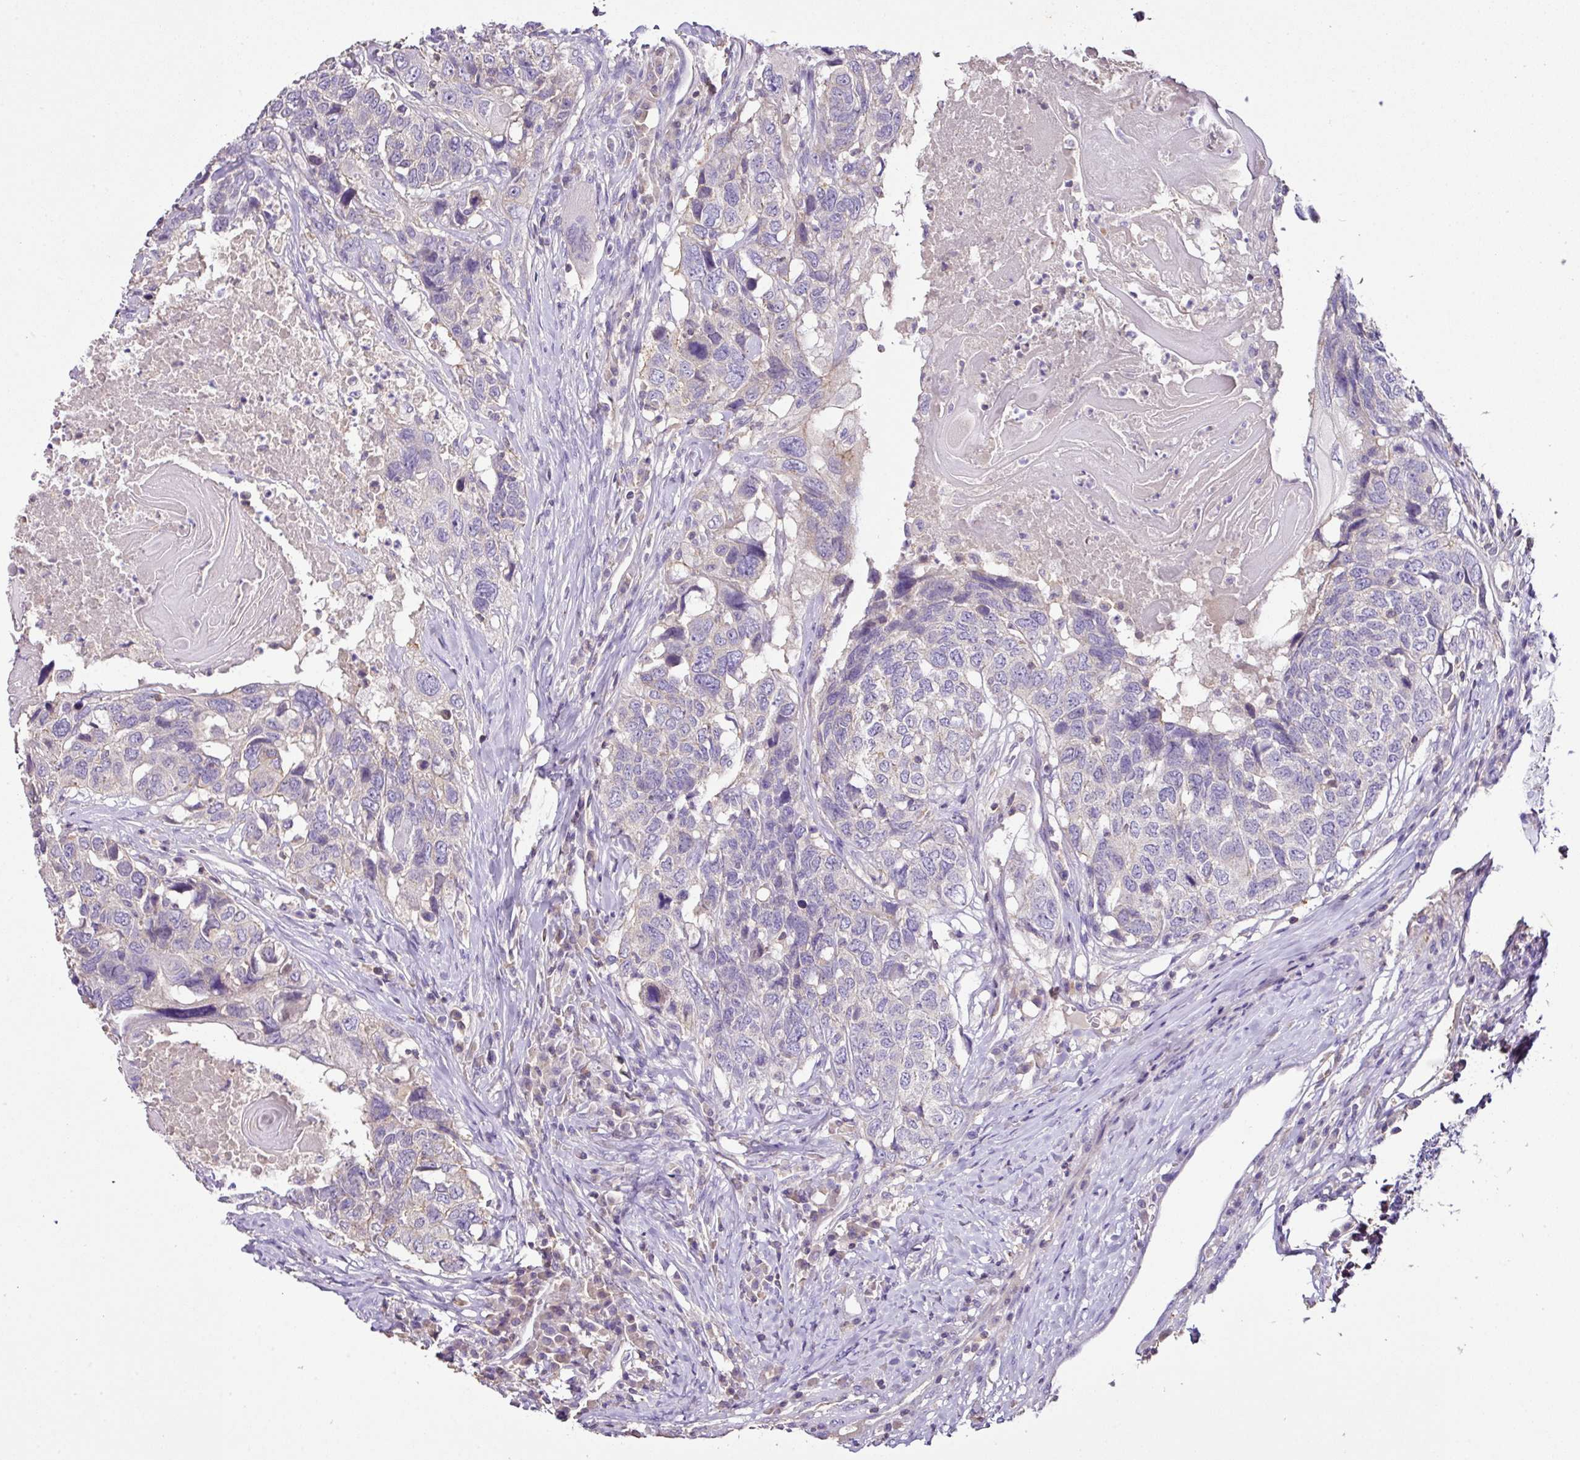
{"staining": {"intensity": "negative", "quantity": "none", "location": "none"}, "tissue": "head and neck cancer", "cell_type": "Tumor cells", "image_type": "cancer", "snomed": [{"axis": "morphology", "description": "Squamous cell carcinoma, NOS"}, {"axis": "topography", "description": "Head-Neck"}], "caption": "Human head and neck squamous cell carcinoma stained for a protein using immunohistochemistry shows no expression in tumor cells.", "gene": "AGR3", "patient": {"sex": "male", "age": 66}}